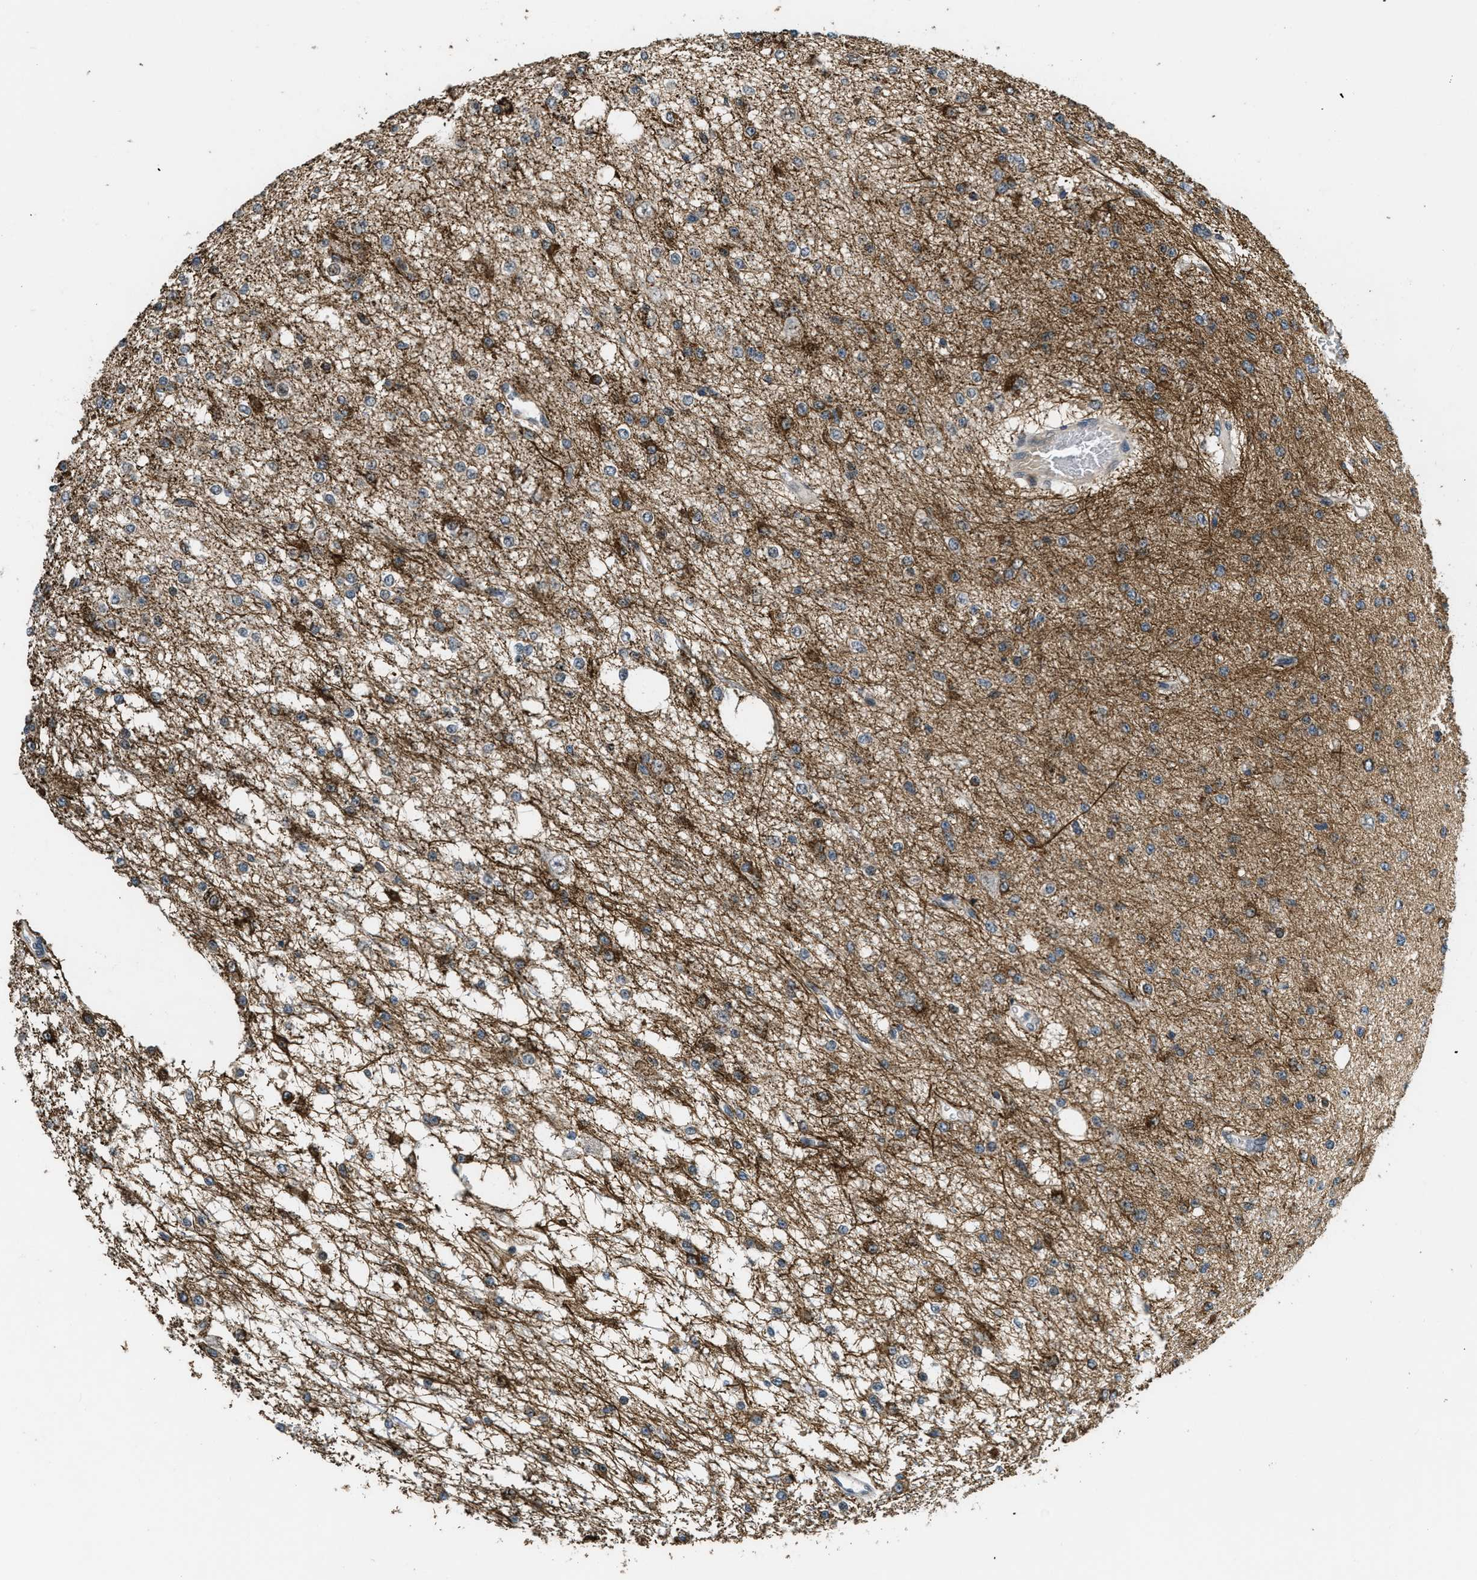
{"staining": {"intensity": "moderate", "quantity": ">75%", "location": "cytoplasmic/membranous"}, "tissue": "glioma", "cell_type": "Tumor cells", "image_type": "cancer", "snomed": [{"axis": "morphology", "description": "Glioma, malignant, Low grade"}, {"axis": "topography", "description": "Brain"}], "caption": "Malignant glioma (low-grade) was stained to show a protein in brown. There is medium levels of moderate cytoplasmic/membranous staining in about >75% of tumor cells. The staining was performed using DAB (3,3'-diaminobenzidine) to visualize the protein expression in brown, while the nuclei were stained in blue with hematoxylin (Magnification: 20x).", "gene": "NAT1", "patient": {"sex": "male", "age": 38}}